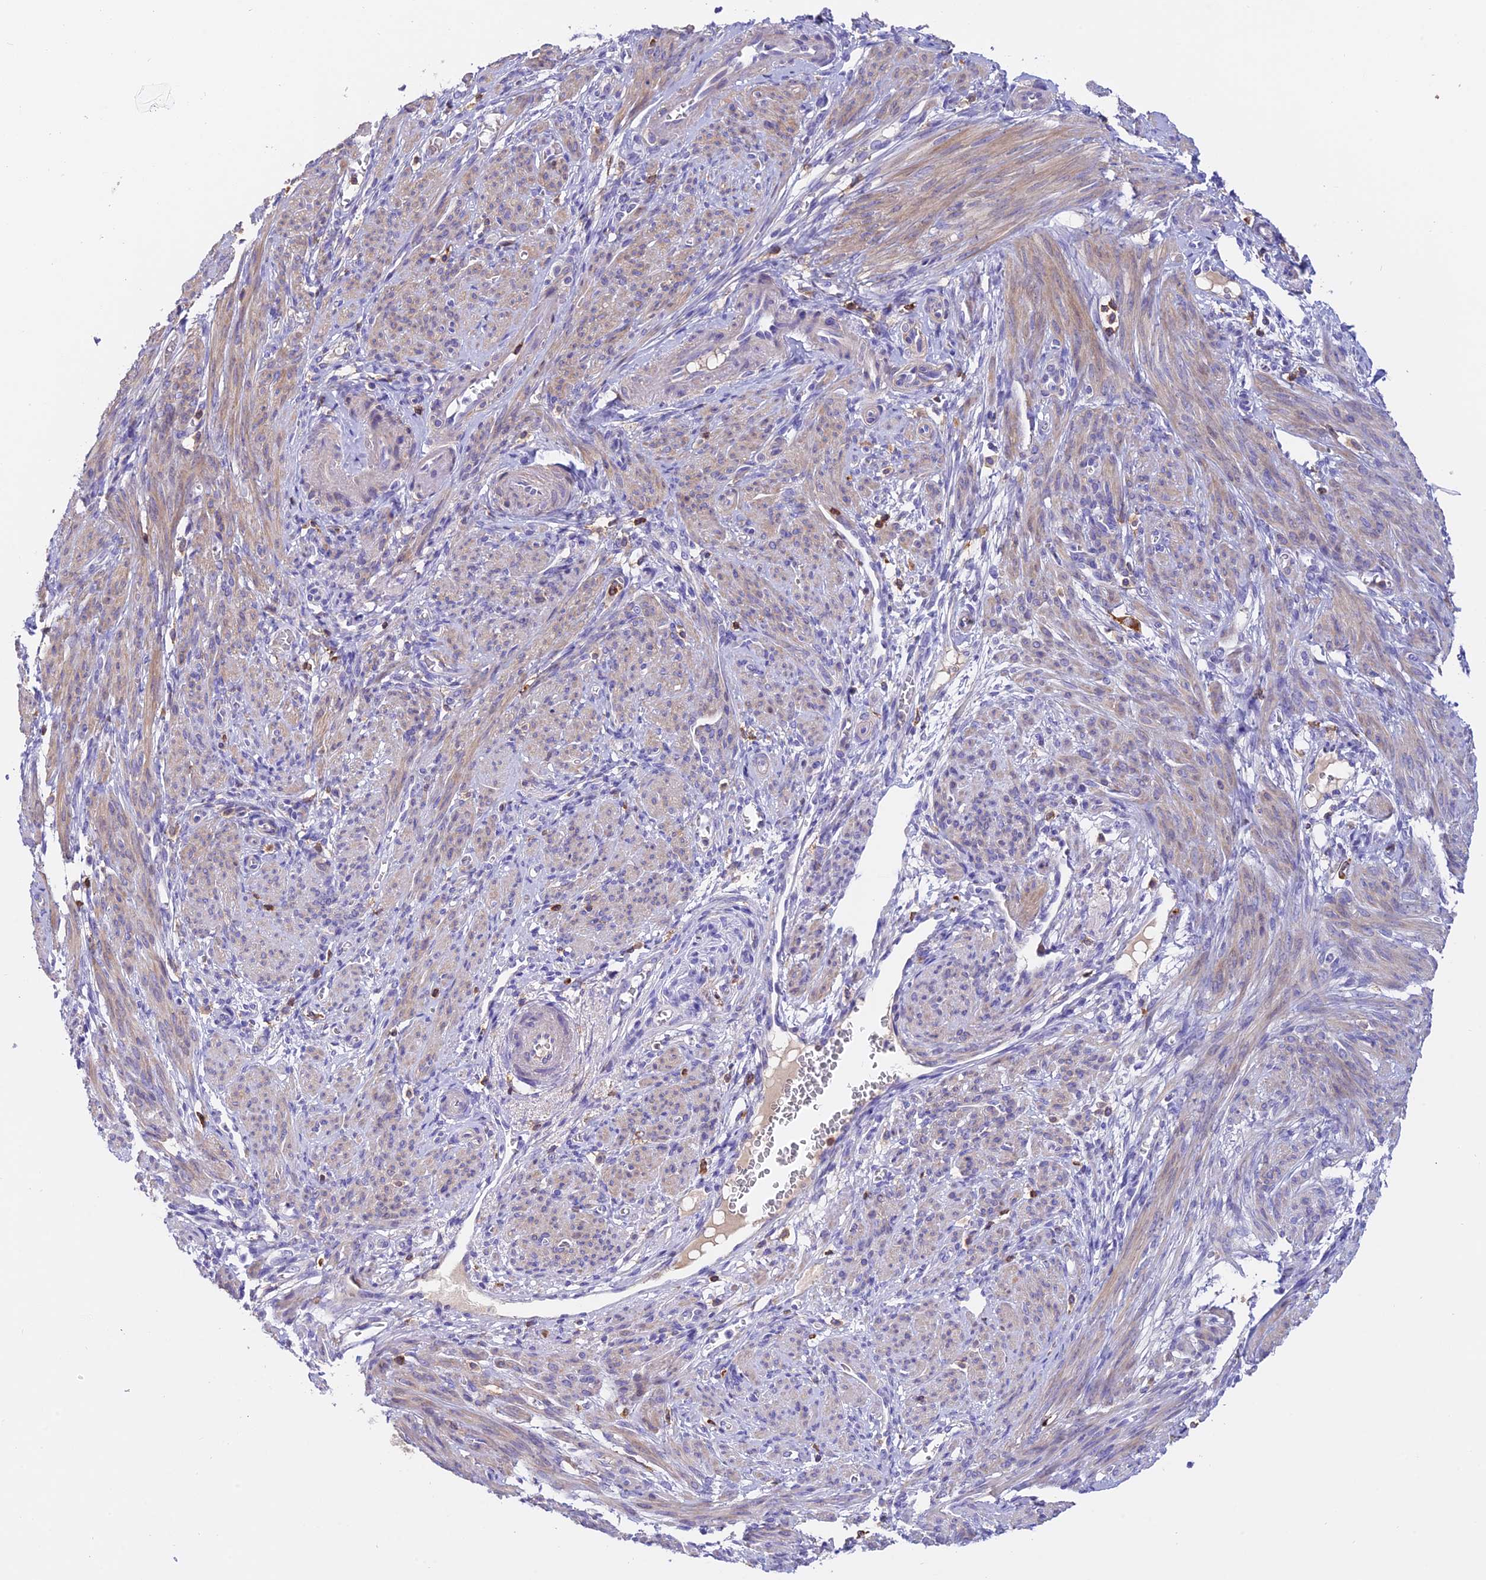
{"staining": {"intensity": "weak", "quantity": "25%-75%", "location": "cytoplasmic/membranous"}, "tissue": "smooth muscle", "cell_type": "Smooth muscle cells", "image_type": "normal", "snomed": [{"axis": "morphology", "description": "Normal tissue, NOS"}, {"axis": "topography", "description": "Smooth muscle"}], "caption": "Immunohistochemistry (IHC) photomicrograph of normal human smooth muscle stained for a protein (brown), which demonstrates low levels of weak cytoplasmic/membranous expression in approximately 25%-75% of smooth muscle cells.", "gene": "LPXN", "patient": {"sex": "female", "age": 39}}